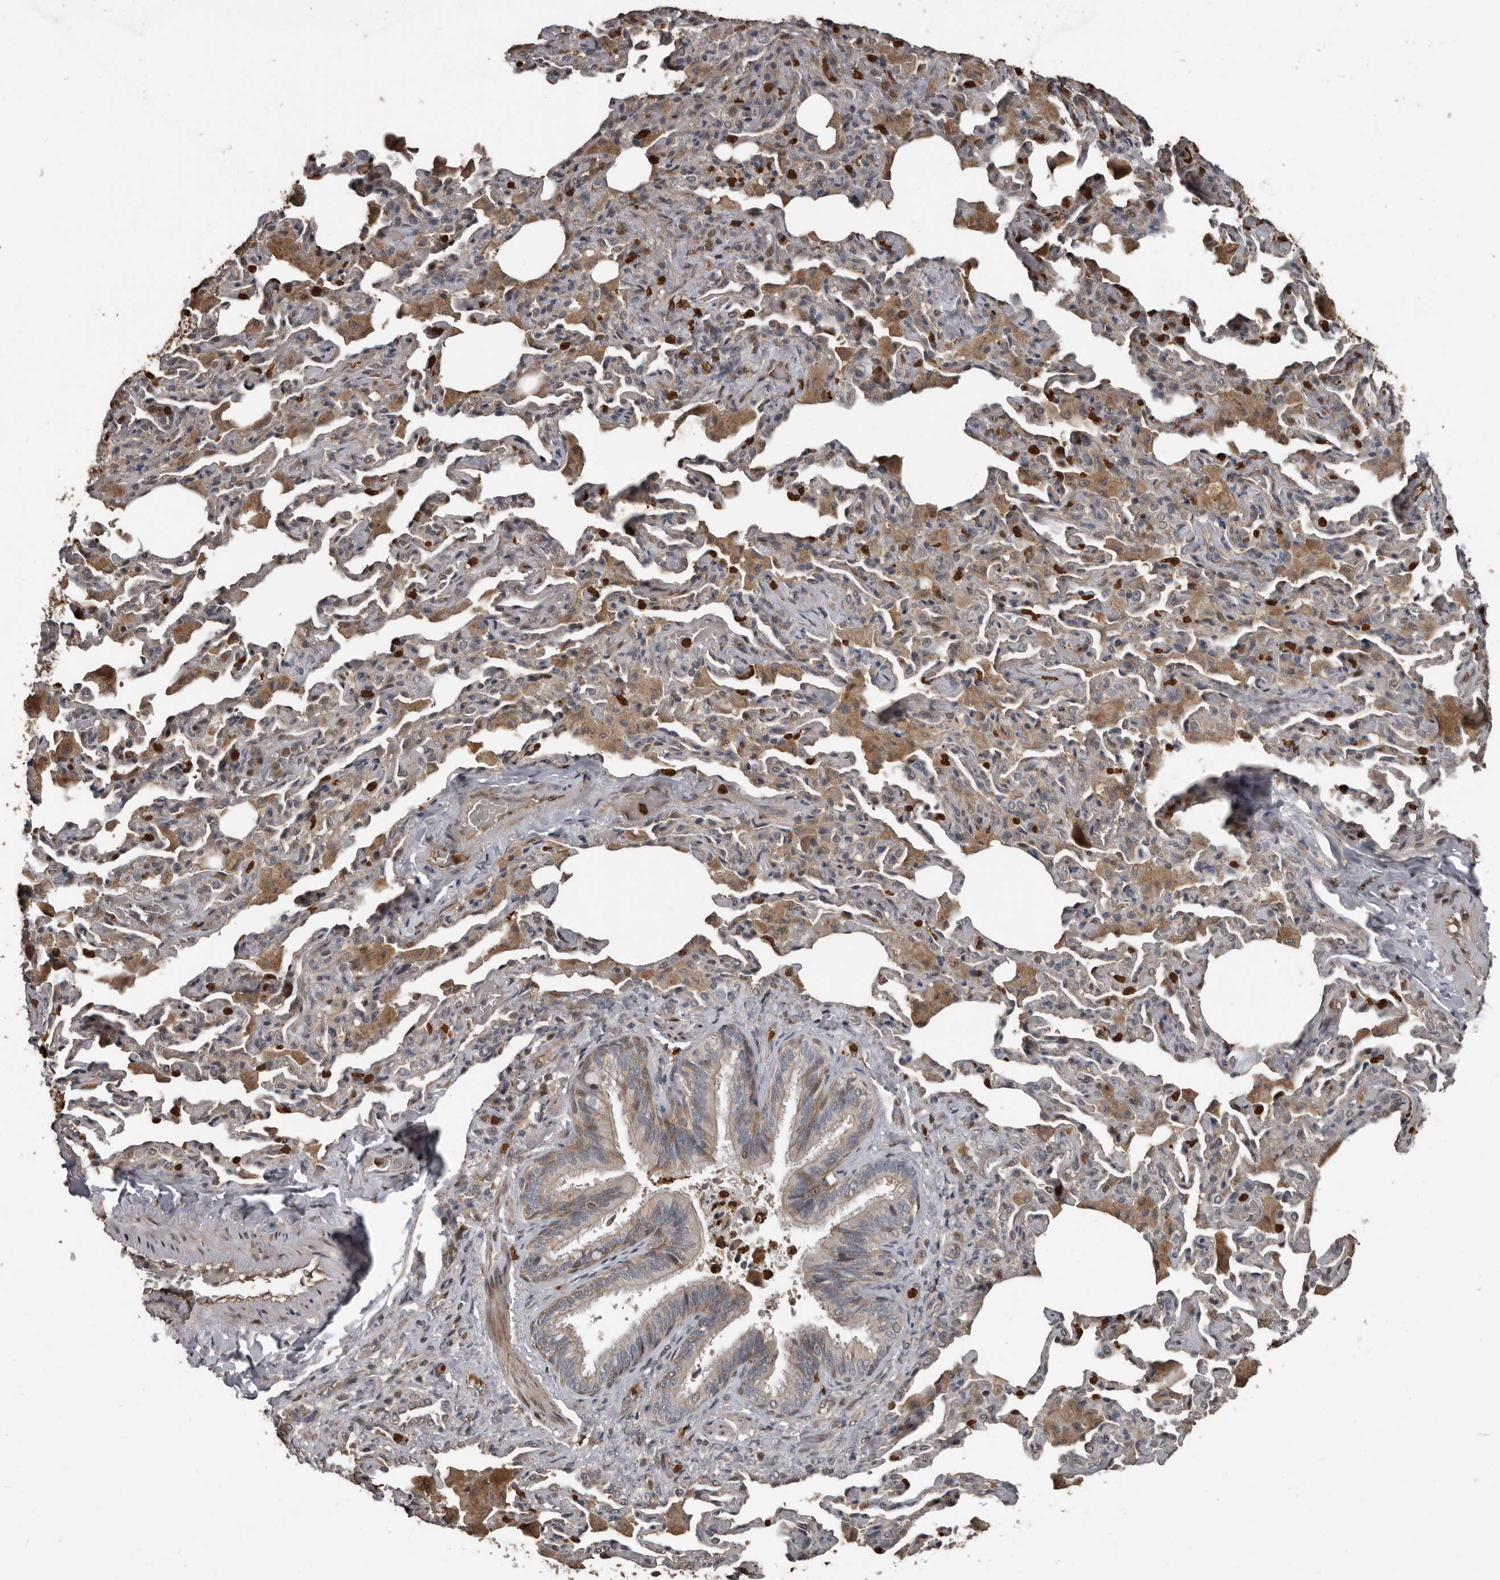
{"staining": {"intensity": "weak", "quantity": ">75%", "location": "cytoplasmic/membranous,nuclear"}, "tissue": "bronchus", "cell_type": "Respiratory epithelial cells", "image_type": "normal", "snomed": [{"axis": "morphology", "description": "Normal tissue, NOS"}, {"axis": "morphology", "description": "Inflammation, NOS"}, {"axis": "topography", "description": "Lung"}], "caption": "Immunohistochemical staining of unremarkable bronchus reveals low levels of weak cytoplasmic/membranous,nuclear expression in about >75% of respiratory epithelial cells.", "gene": "FSBP", "patient": {"sex": "female", "age": 46}}